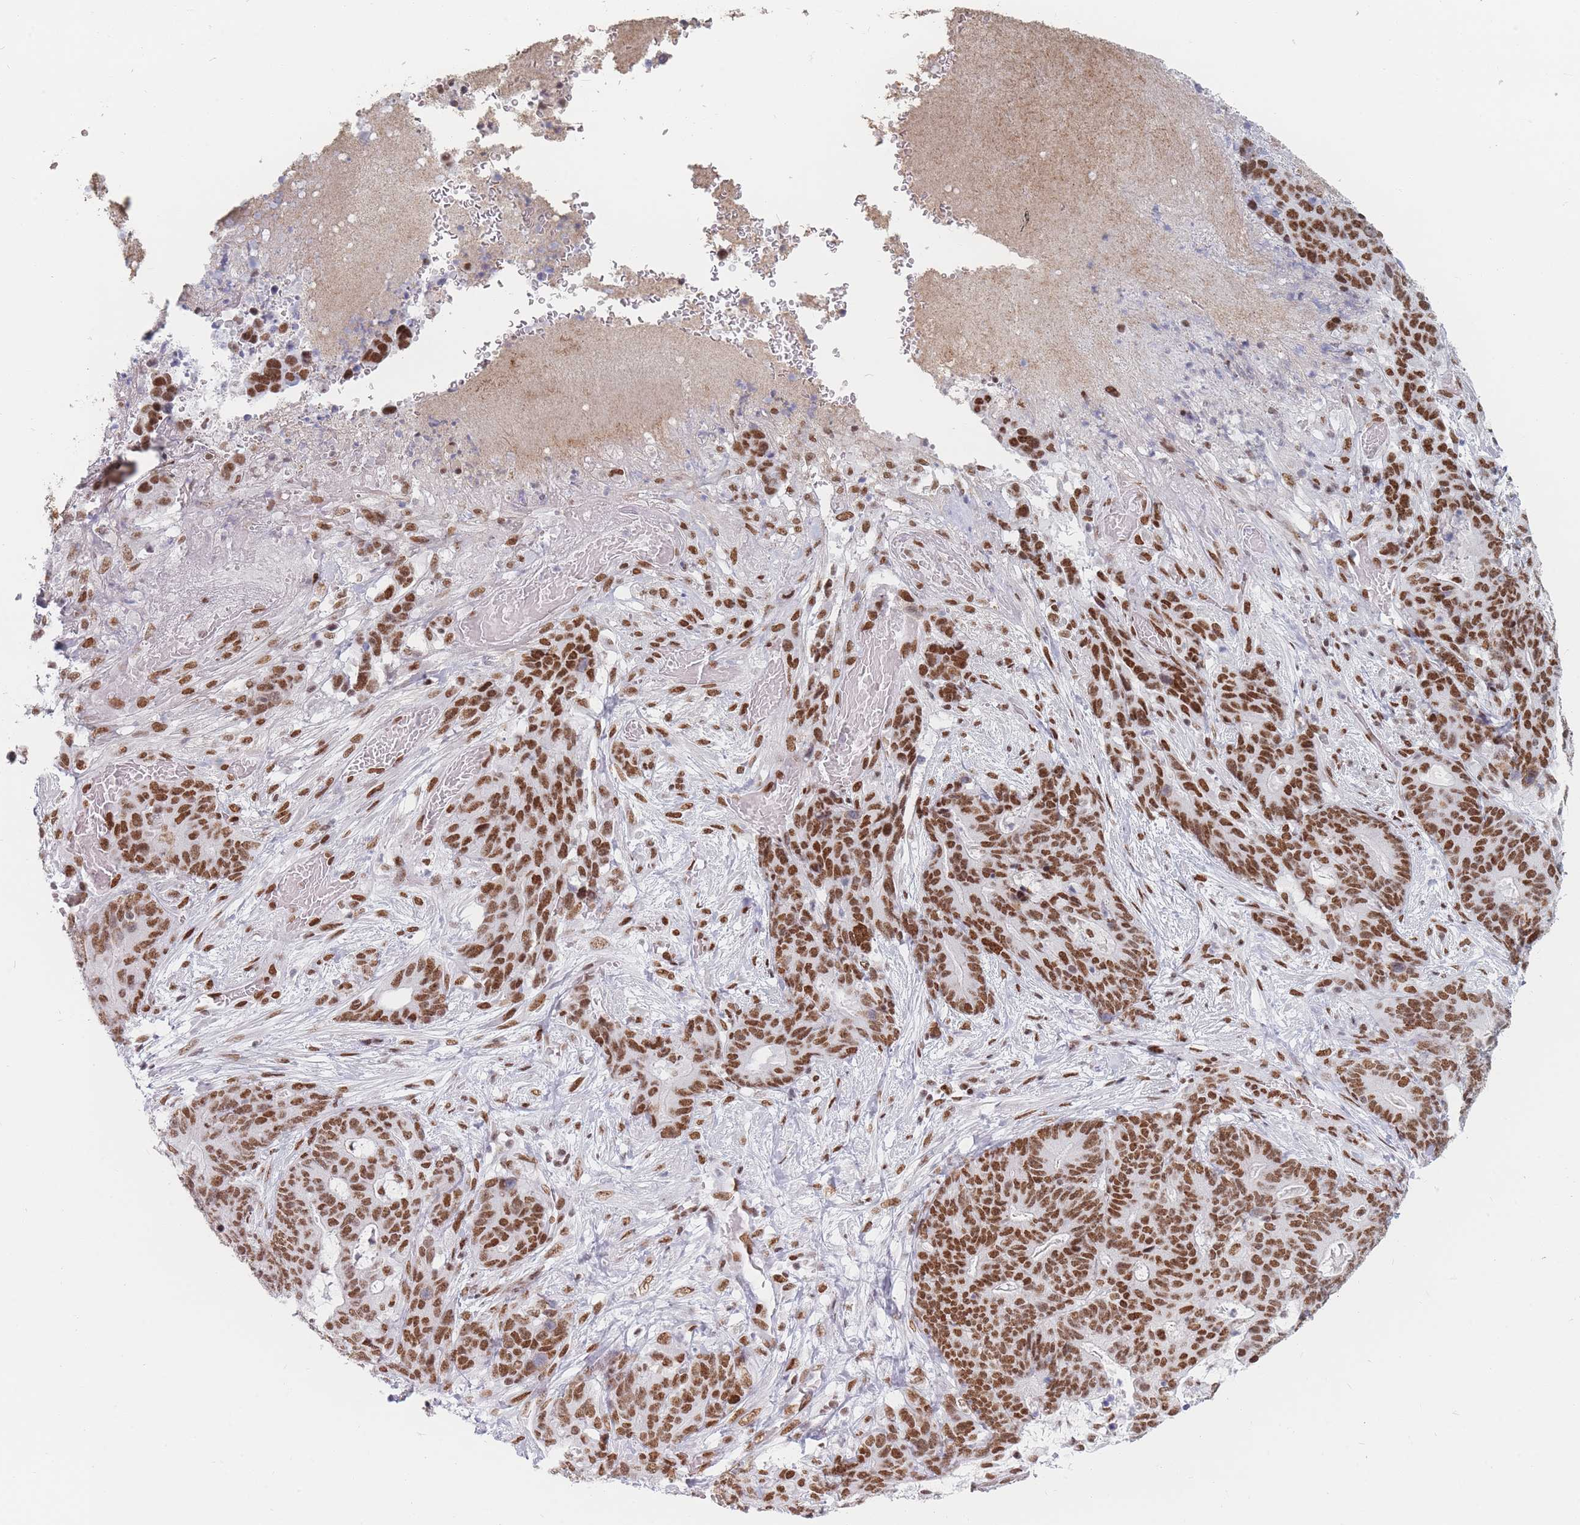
{"staining": {"intensity": "moderate", "quantity": ">75%", "location": "nuclear"}, "tissue": "stomach cancer", "cell_type": "Tumor cells", "image_type": "cancer", "snomed": [{"axis": "morphology", "description": "Normal tissue, NOS"}, {"axis": "morphology", "description": "Adenocarcinoma, NOS"}, {"axis": "topography", "description": "Stomach"}], "caption": "A micrograph of human stomach adenocarcinoma stained for a protein exhibits moderate nuclear brown staining in tumor cells.", "gene": "SAFB2", "patient": {"sex": "female", "age": 64}}